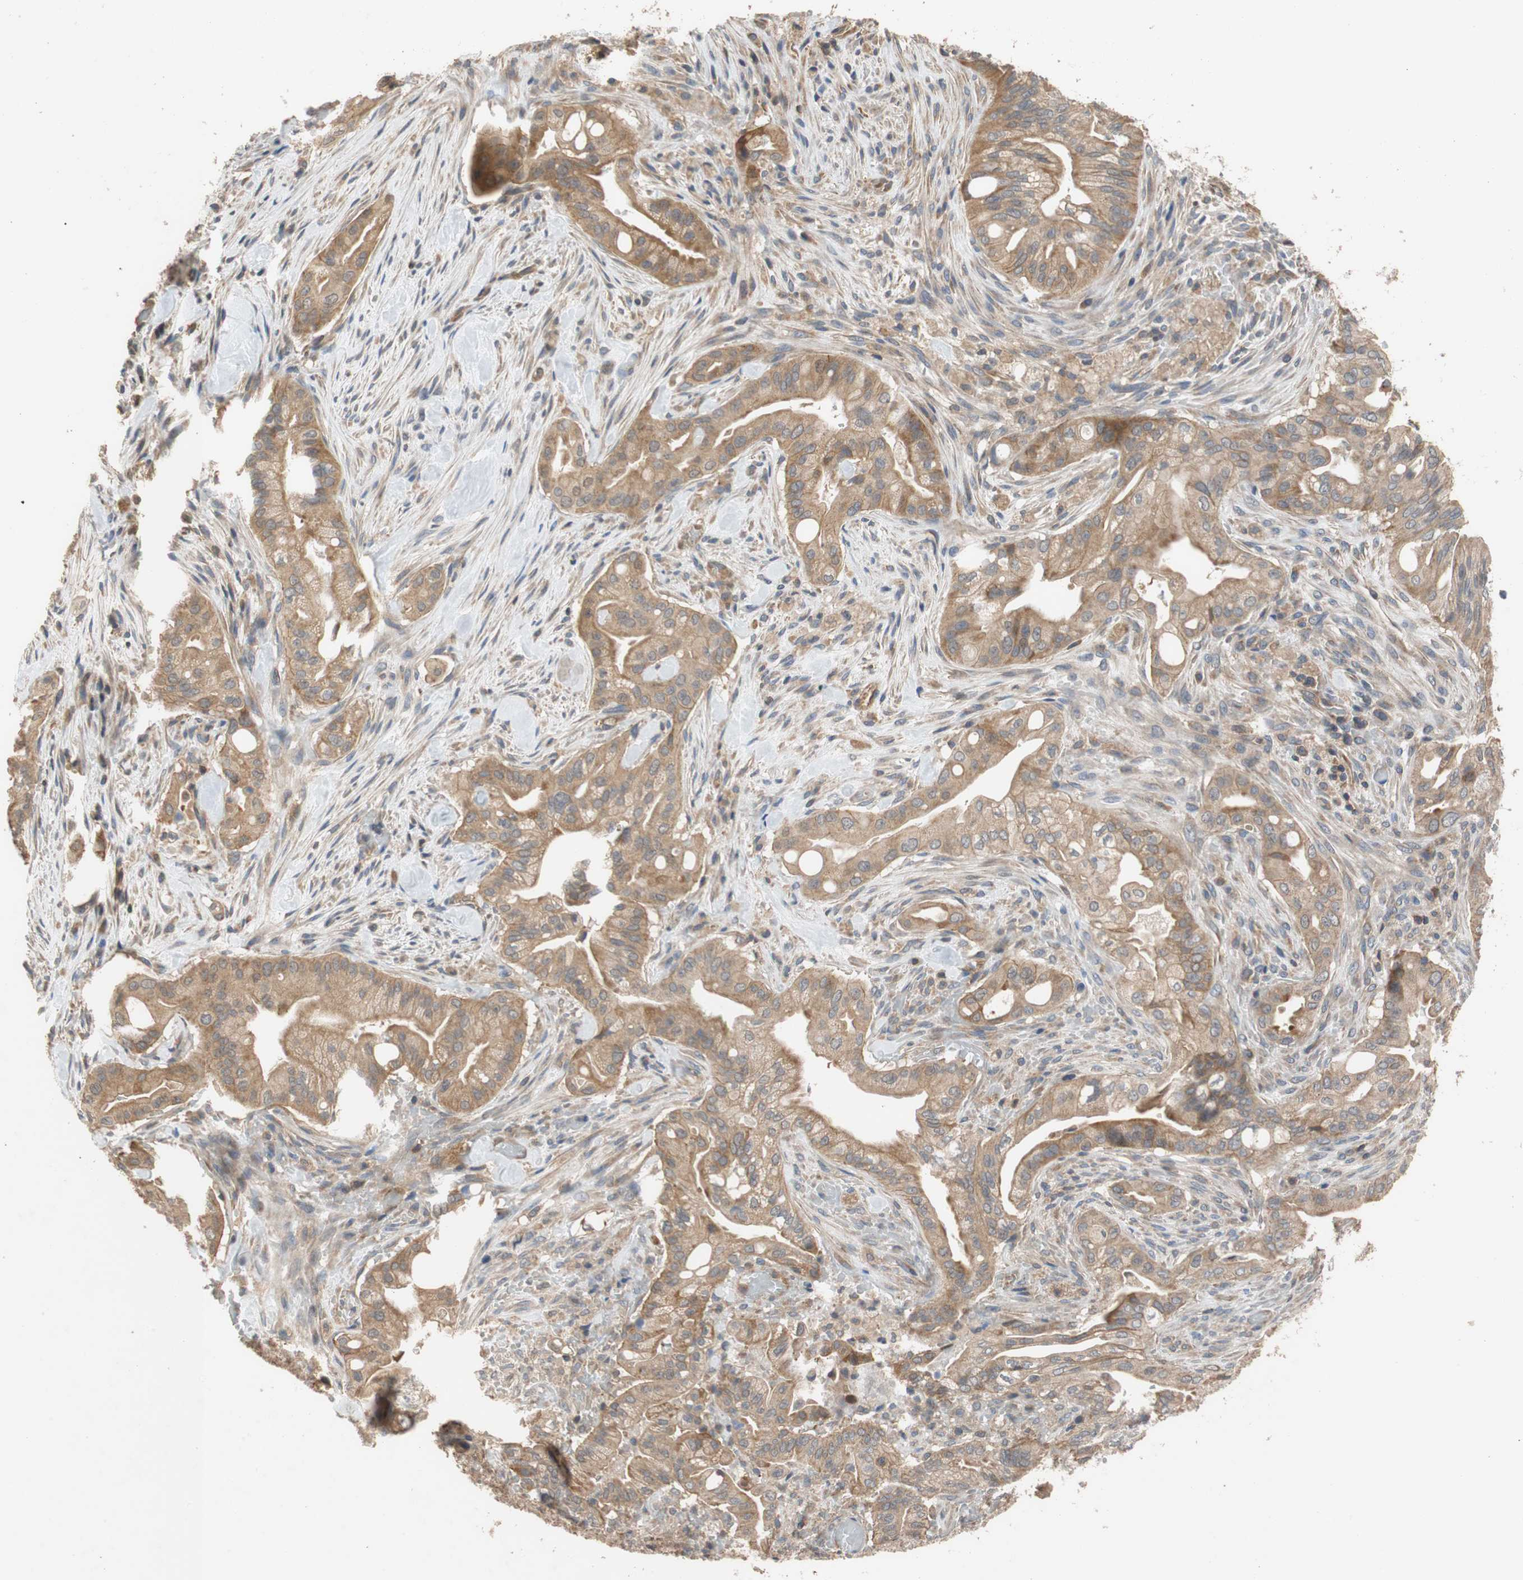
{"staining": {"intensity": "moderate", "quantity": ">75%", "location": "cytoplasmic/membranous"}, "tissue": "liver cancer", "cell_type": "Tumor cells", "image_type": "cancer", "snomed": [{"axis": "morphology", "description": "Cholangiocarcinoma"}, {"axis": "topography", "description": "Liver"}], "caption": "This is an image of immunohistochemistry (IHC) staining of cholangiocarcinoma (liver), which shows moderate staining in the cytoplasmic/membranous of tumor cells.", "gene": "MAP4K2", "patient": {"sex": "female", "age": 68}}